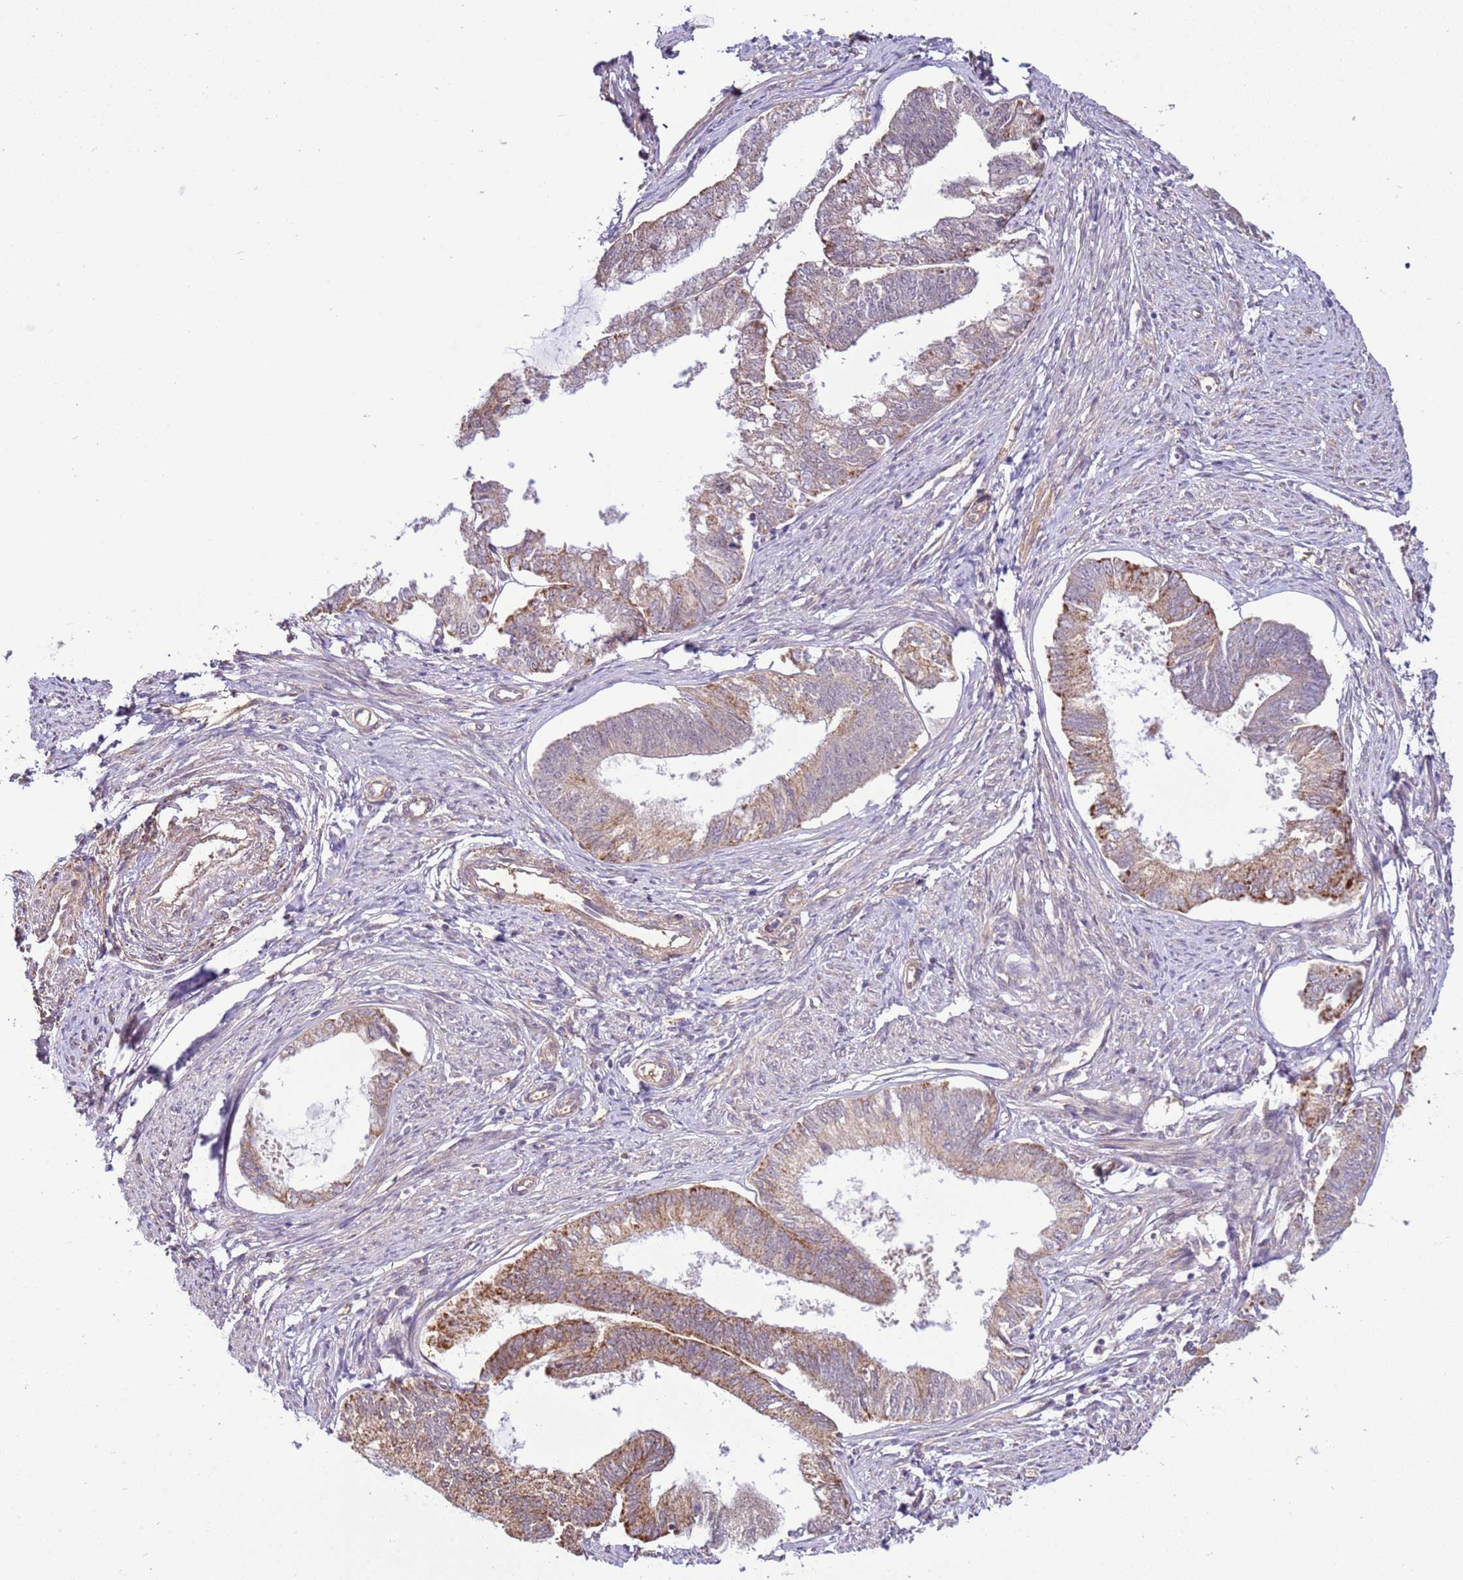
{"staining": {"intensity": "moderate", "quantity": "<25%", "location": "cytoplasmic/membranous"}, "tissue": "endometrial cancer", "cell_type": "Tumor cells", "image_type": "cancer", "snomed": [{"axis": "morphology", "description": "Adenocarcinoma, NOS"}, {"axis": "topography", "description": "Endometrium"}], "caption": "Adenocarcinoma (endometrial) stained for a protein reveals moderate cytoplasmic/membranous positivity in tumor cells.", "gene": "SCARA3", "patient": {"sex": "female", "age": 86}}